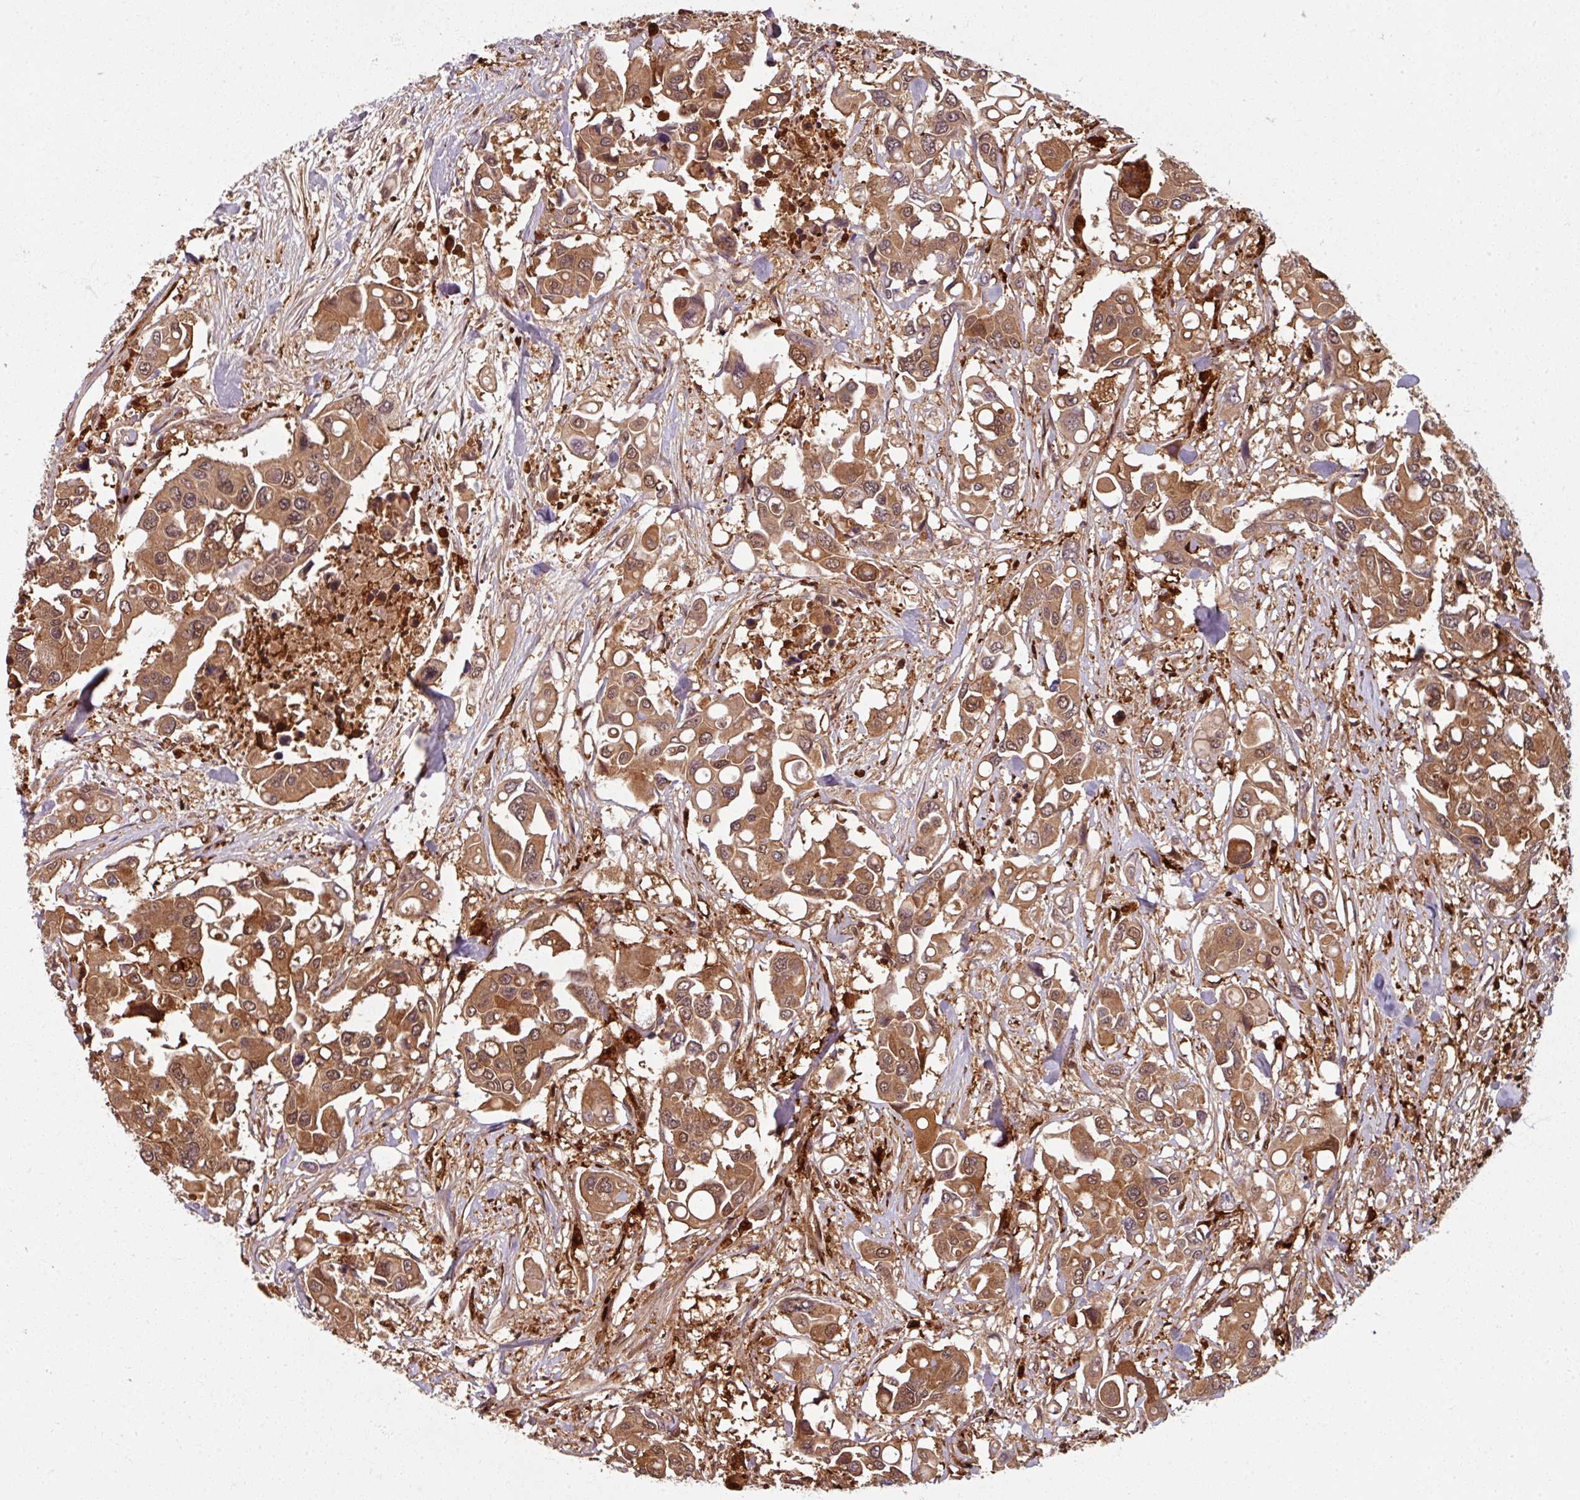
{"staining": {"intensity": "moderate", "quantity": ">75%", "location": "cytoplasmic/membranous,nuclear"}, "tissue": "colorectal cancer", "cell_type": "Tumor cells", "image_type": "cancer", "snomed": [{"axis": "morphology", "description": "Adenocarcinoma, NOS"}, {"axis": "topography", "description": "Colon"}], "caption": "The micrograph reveals staining of adenocarcinoma (colorectal), revealing moderate cytoplasmic/membranous and nuclear protein positivity (brown color) within tumor cells.", "gene": "KCTD11", "patient": {"sex": "male", "age": 77}}